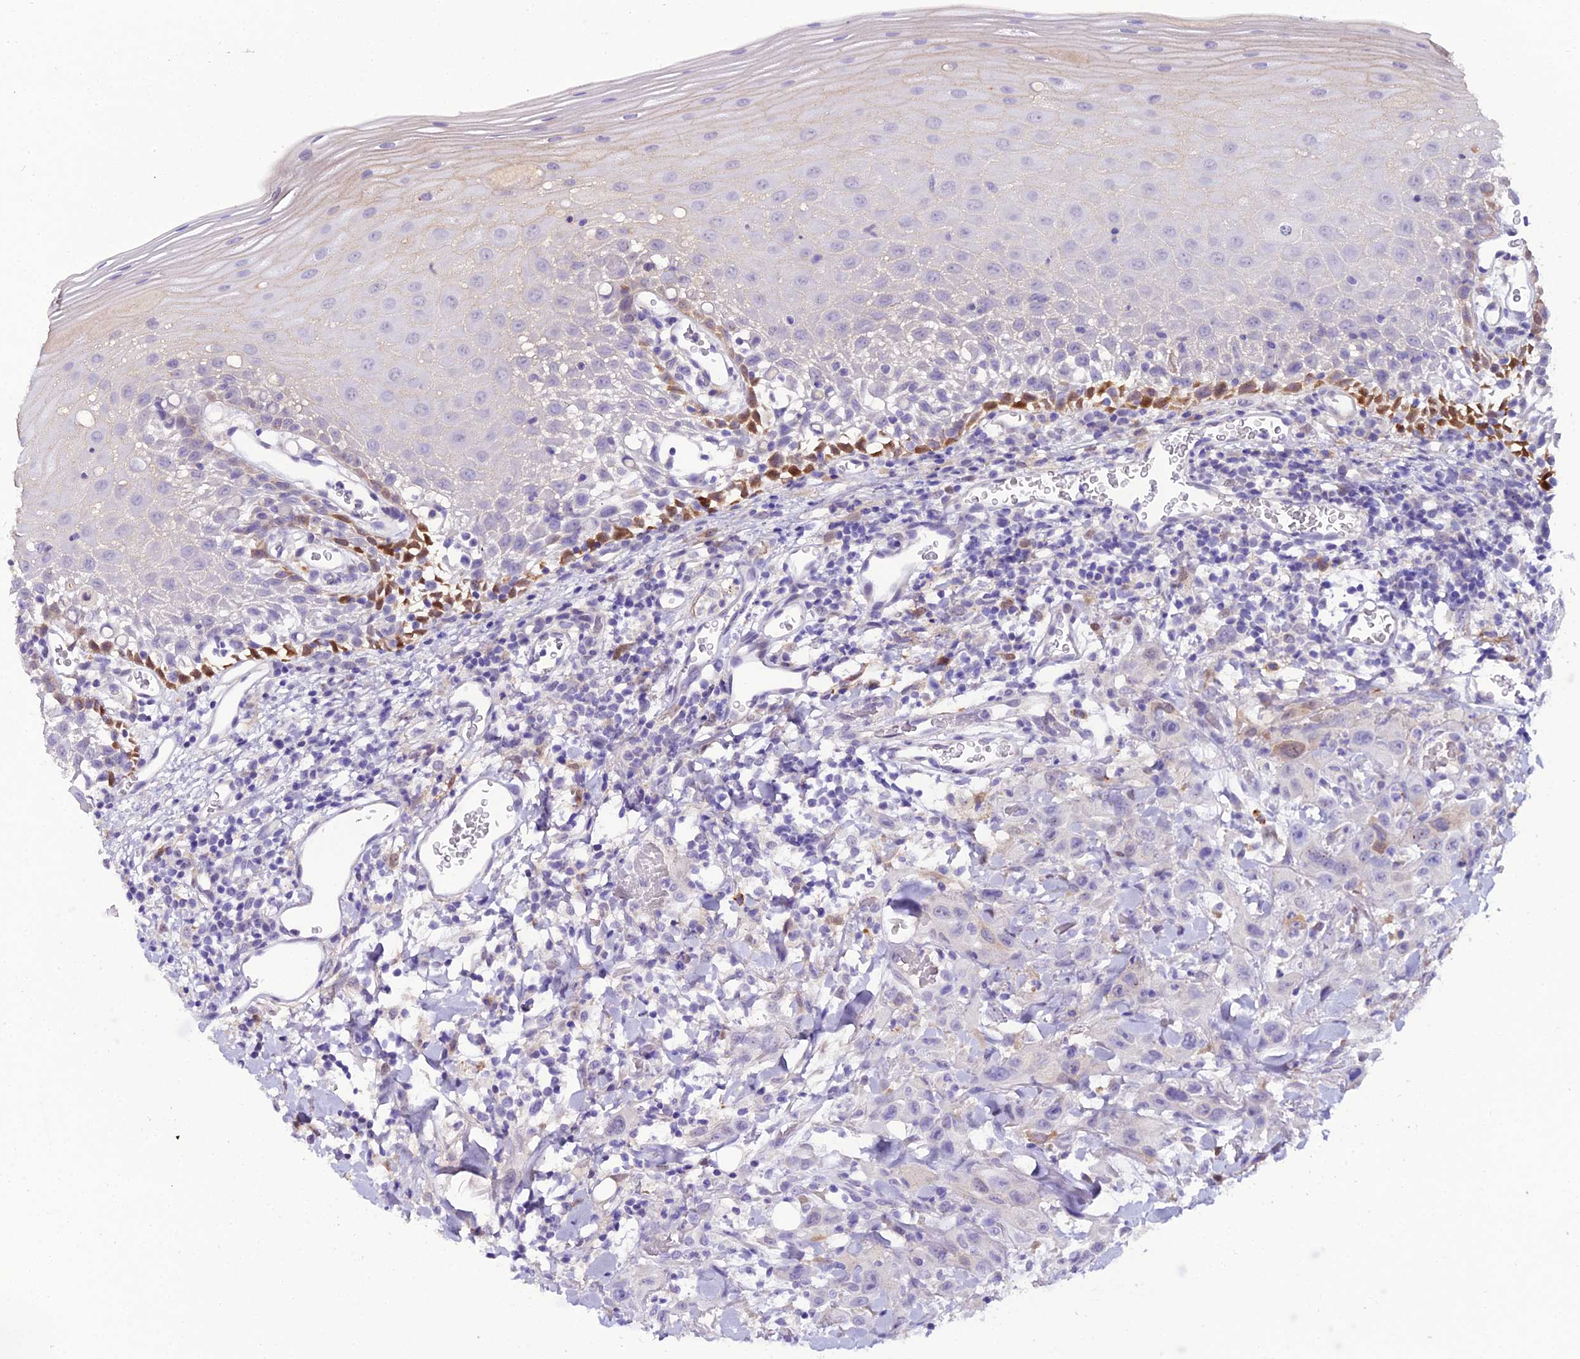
{"staining": {"intensity": "moderate", "quantity": "<25%", "location": "cytoplasmic/membranous,nuclear"}, "tissue": "oral mucosa", "cell_type": "Squamous epithelial cells", "image_type": "normal", "snomed": [{"axis": "morphology", "description": "Normal tissue, NOS"}, {"axis": "topography", "description": "Oral tissue"}], "caption": "IHC of benign human oral mucosa displays low levels of moderate cytoplasmic/membranous,nuclear positivity in about <25% of squamous epithelial cells. The protein of interest is stained brown, and the nuclei are stained in blue (DAB (3,3'-diaminobenzidine) IHC with brightfield microscopy, high magnification).", "gene": "MB21D2", "patient": {"sex": "female", "age": 70}}